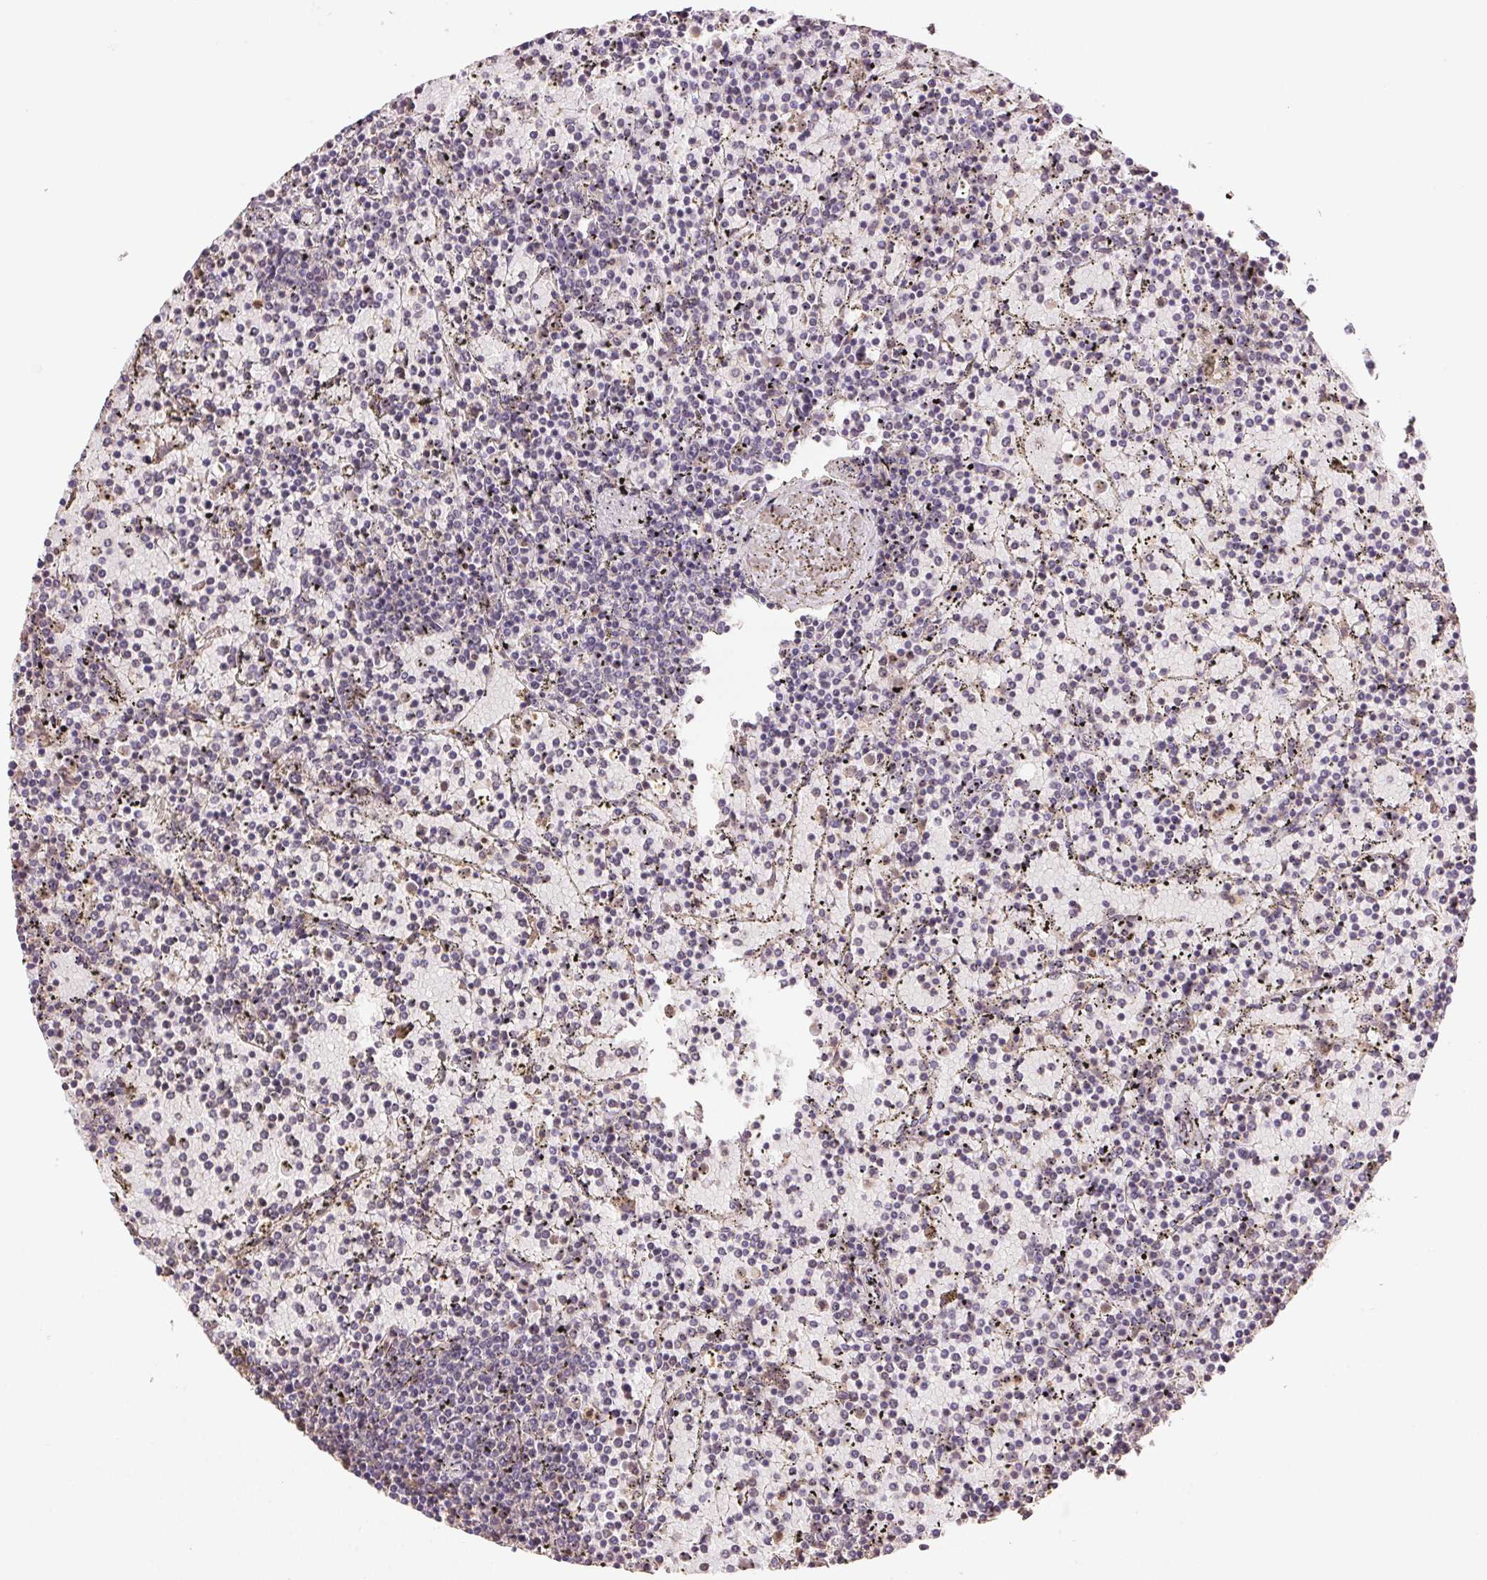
{"staining": {"intensity": "negative", "quantity": "none", "location": "none"}, "tissue": "lymphoma", "cell_type": "Tumor cells", "image_type": "cancer", "snomed": [{"axis": "morphology", "description": "Malignant lymphoma, non-Hodgkin's type, Low grade"}, {"axis": "topography", "description": "Spleen"}], "caption": "Tumor cells show no significant protein positivity in low-grade malignant lymphoma, non-Hodgkin's type.", "gene": "TMEM253", "patient": {"sex": "female", "age": 77}}